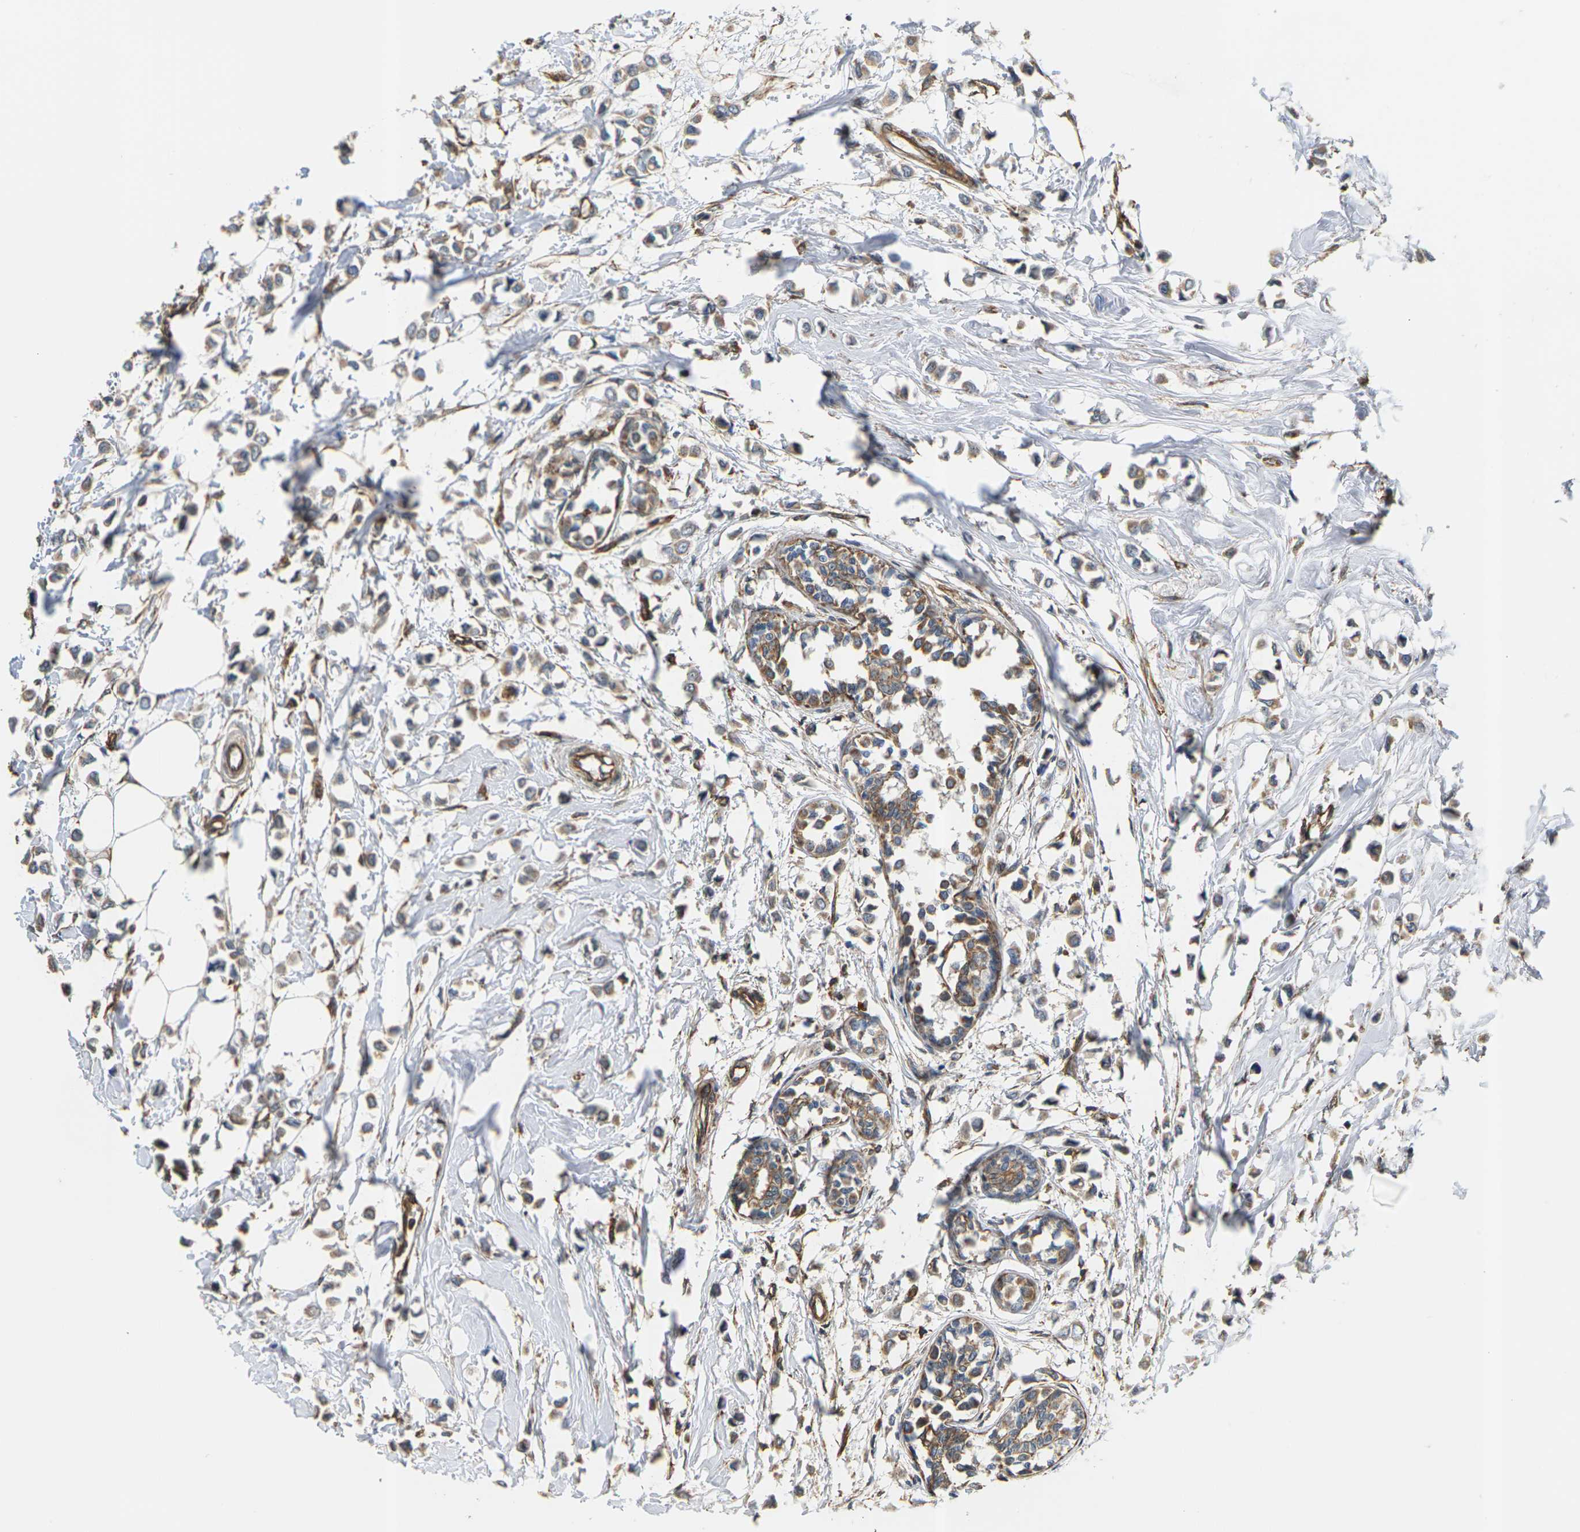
{"staining": {"intensity": "moderate", "quantity": ">75%", "location": "cytoplasmic/membranous"}, "tissue": "breast cancer", "cell_type": "Tumor cells", "image_type": "cancer", "snomed": [{"axis": "morphology", "description": "Lobular carcinoma"}, {"axis": "topography", "description": "Breast"}], "caption": "An immunohistochemistry image of neoplastic tissue is shown. Protein staining in brown highlights moderate cytoplasmic/membranous positivity in breast lobular carcinoma within tumor cells.", "gene": "PCDHB4", "patient": {"sex": "female", "age": 51}}